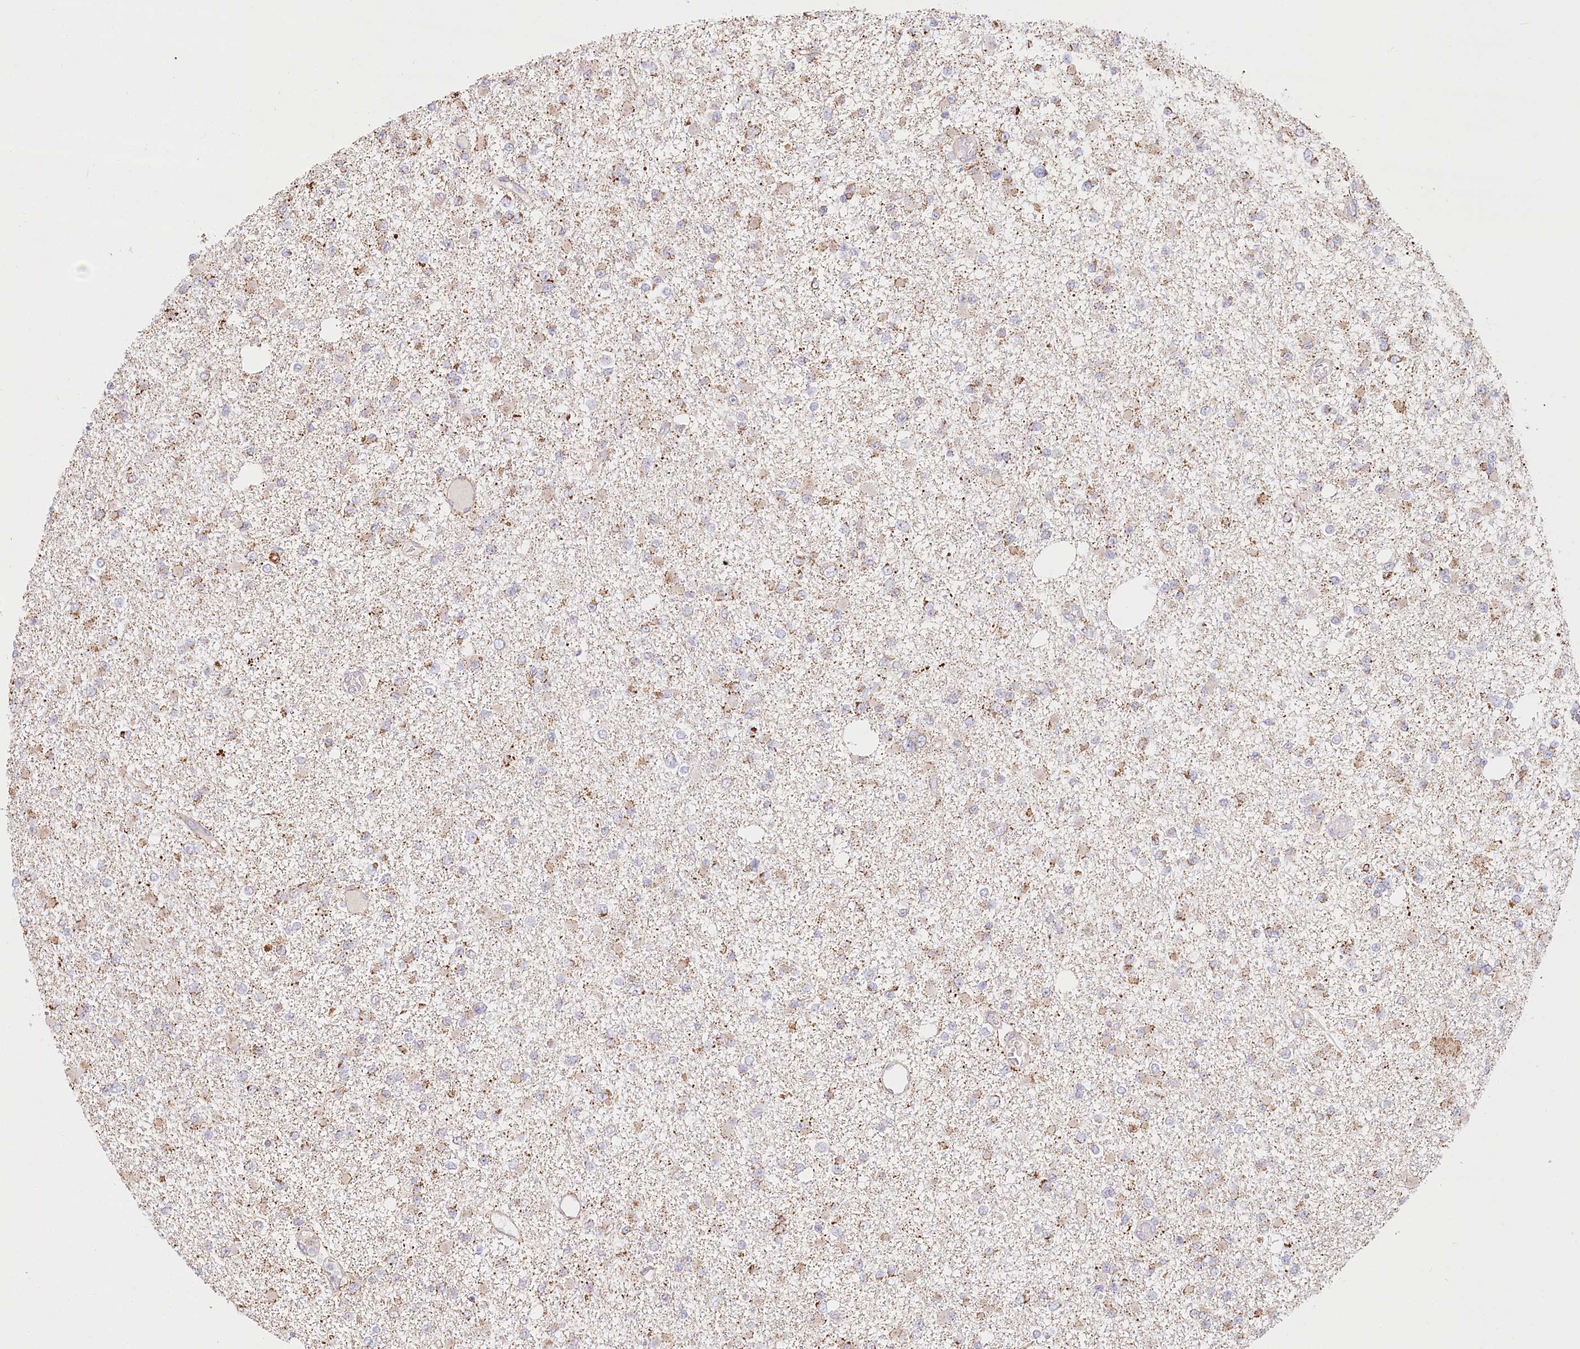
{"staining": {"intensity": "weak", "quantity": ">75%", "location": "cytoplasmic/membranous"}, "tissue": "glioma", "cell_type": "Tumor cells", "image_type": "cancer", "snomed": [{"axis": "morphology", "description": "Glioma, malignant, Low grade"}, {"axis": "topography", "description": "Brain"}], "caption": "A low amount of weak cytoplasmic/membranous staining is seen in approximately >75% of tumor cells in malignant glioma (low-grade) tissue.", "gene": "UMPS", "patient": {"sex": "female", "age": 22}}